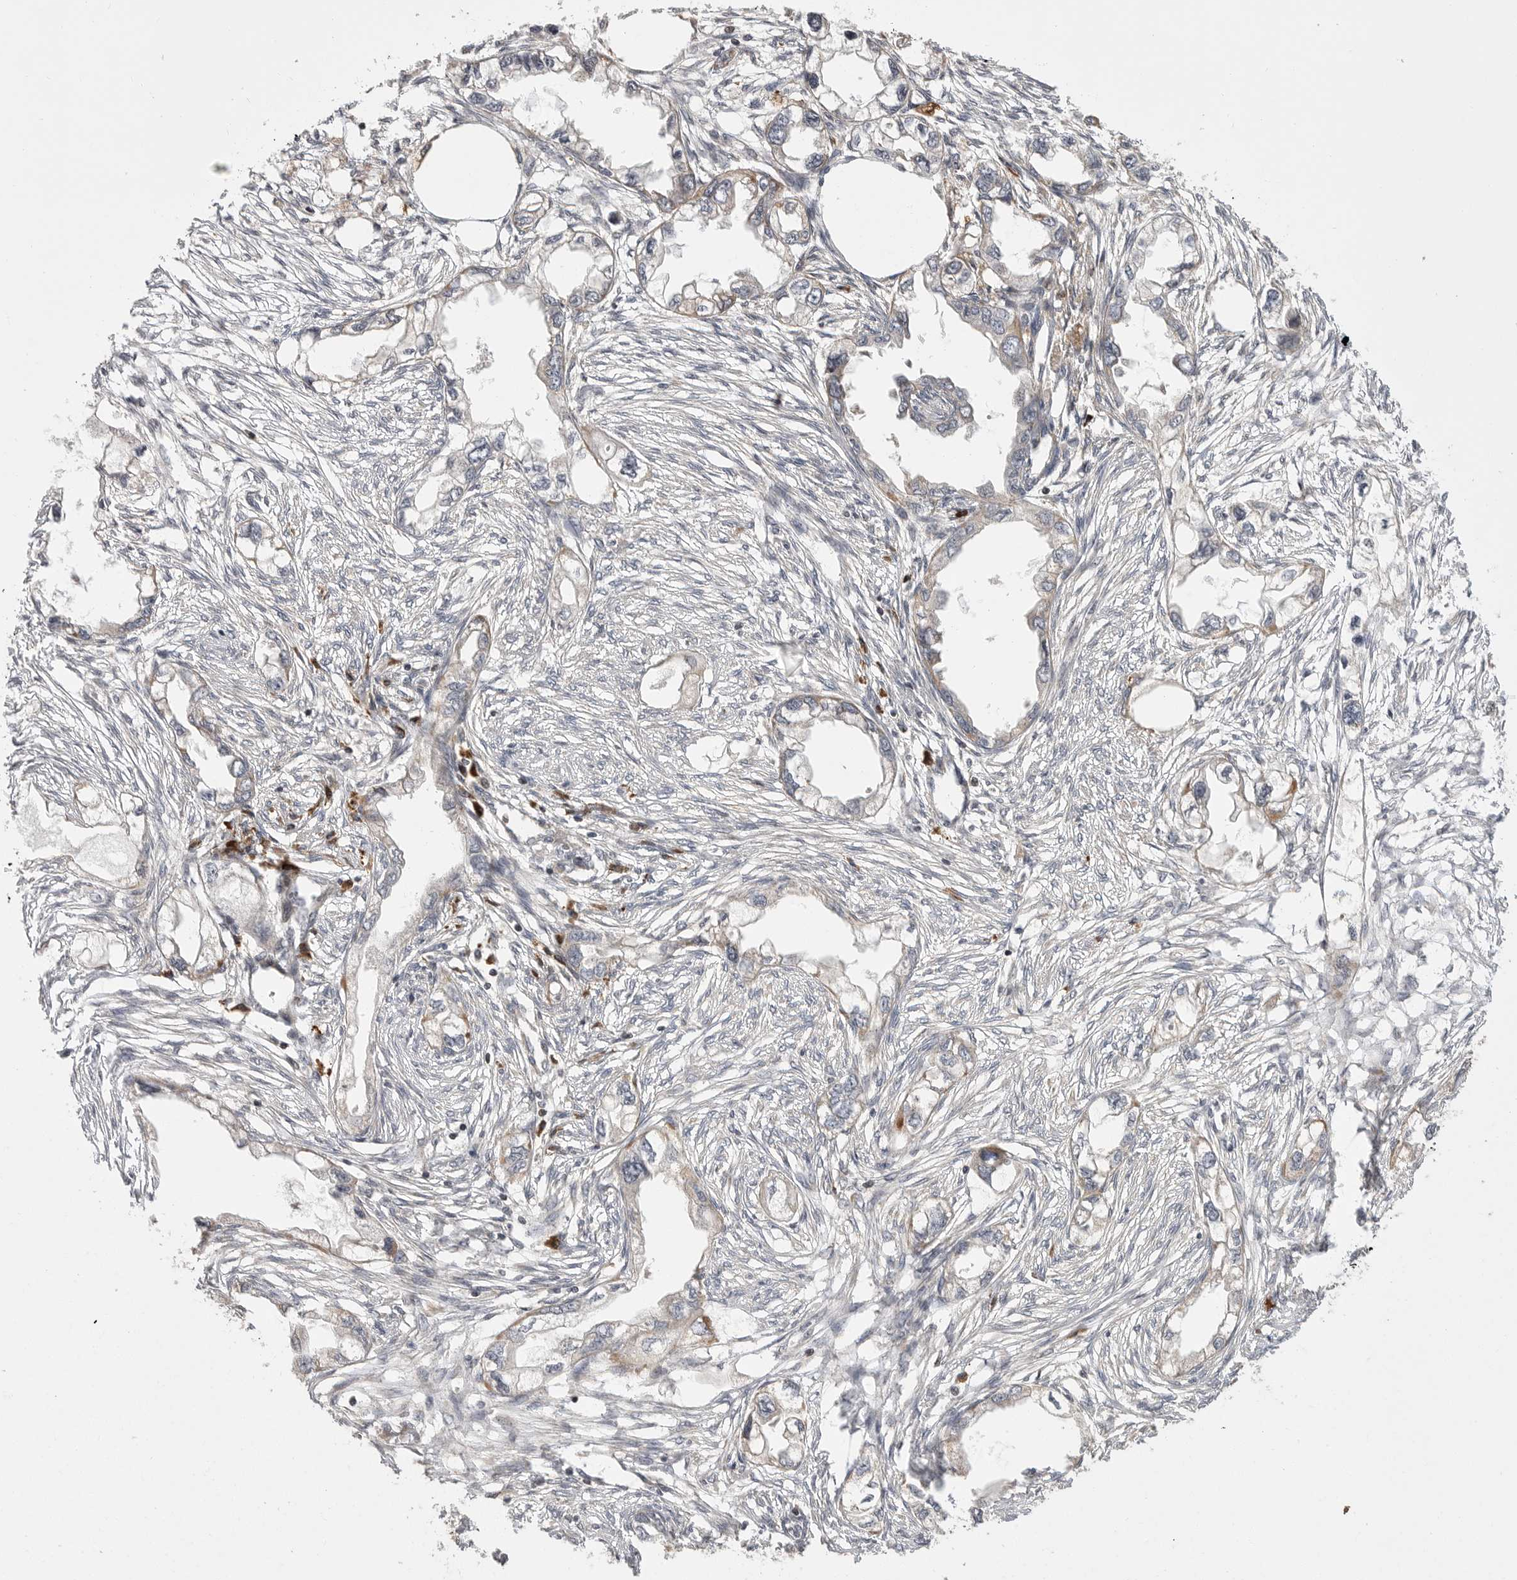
{"staining": {"intensity": "weak", "quantity": "25%-75%", "location": "cytoplasmic/membranous"}, "tissue": "endometrial cancer", "cell_type": "Tumor cells", "image_type": "cancer", "snomed": [{"axis": "morphology", "description": "Adenocarcinoma, NOS"}, {"axis": "morphology", "description": "Adenocarcinoma, metastatic, NOS"}, {"axis": "topography", "description": "Adipose tissue"}, {"axis": "topography", "description": "Endometrium"}], "caption": "Immunohistochemical staining of metastatic adenocarcinoma (endometrial) displays low levels of weak cytoplasmic/membranous staining in approximately 25%-75% of tumor cells.", "gene": "OXR1", "patient": {"sex": "female", "age": 67}}